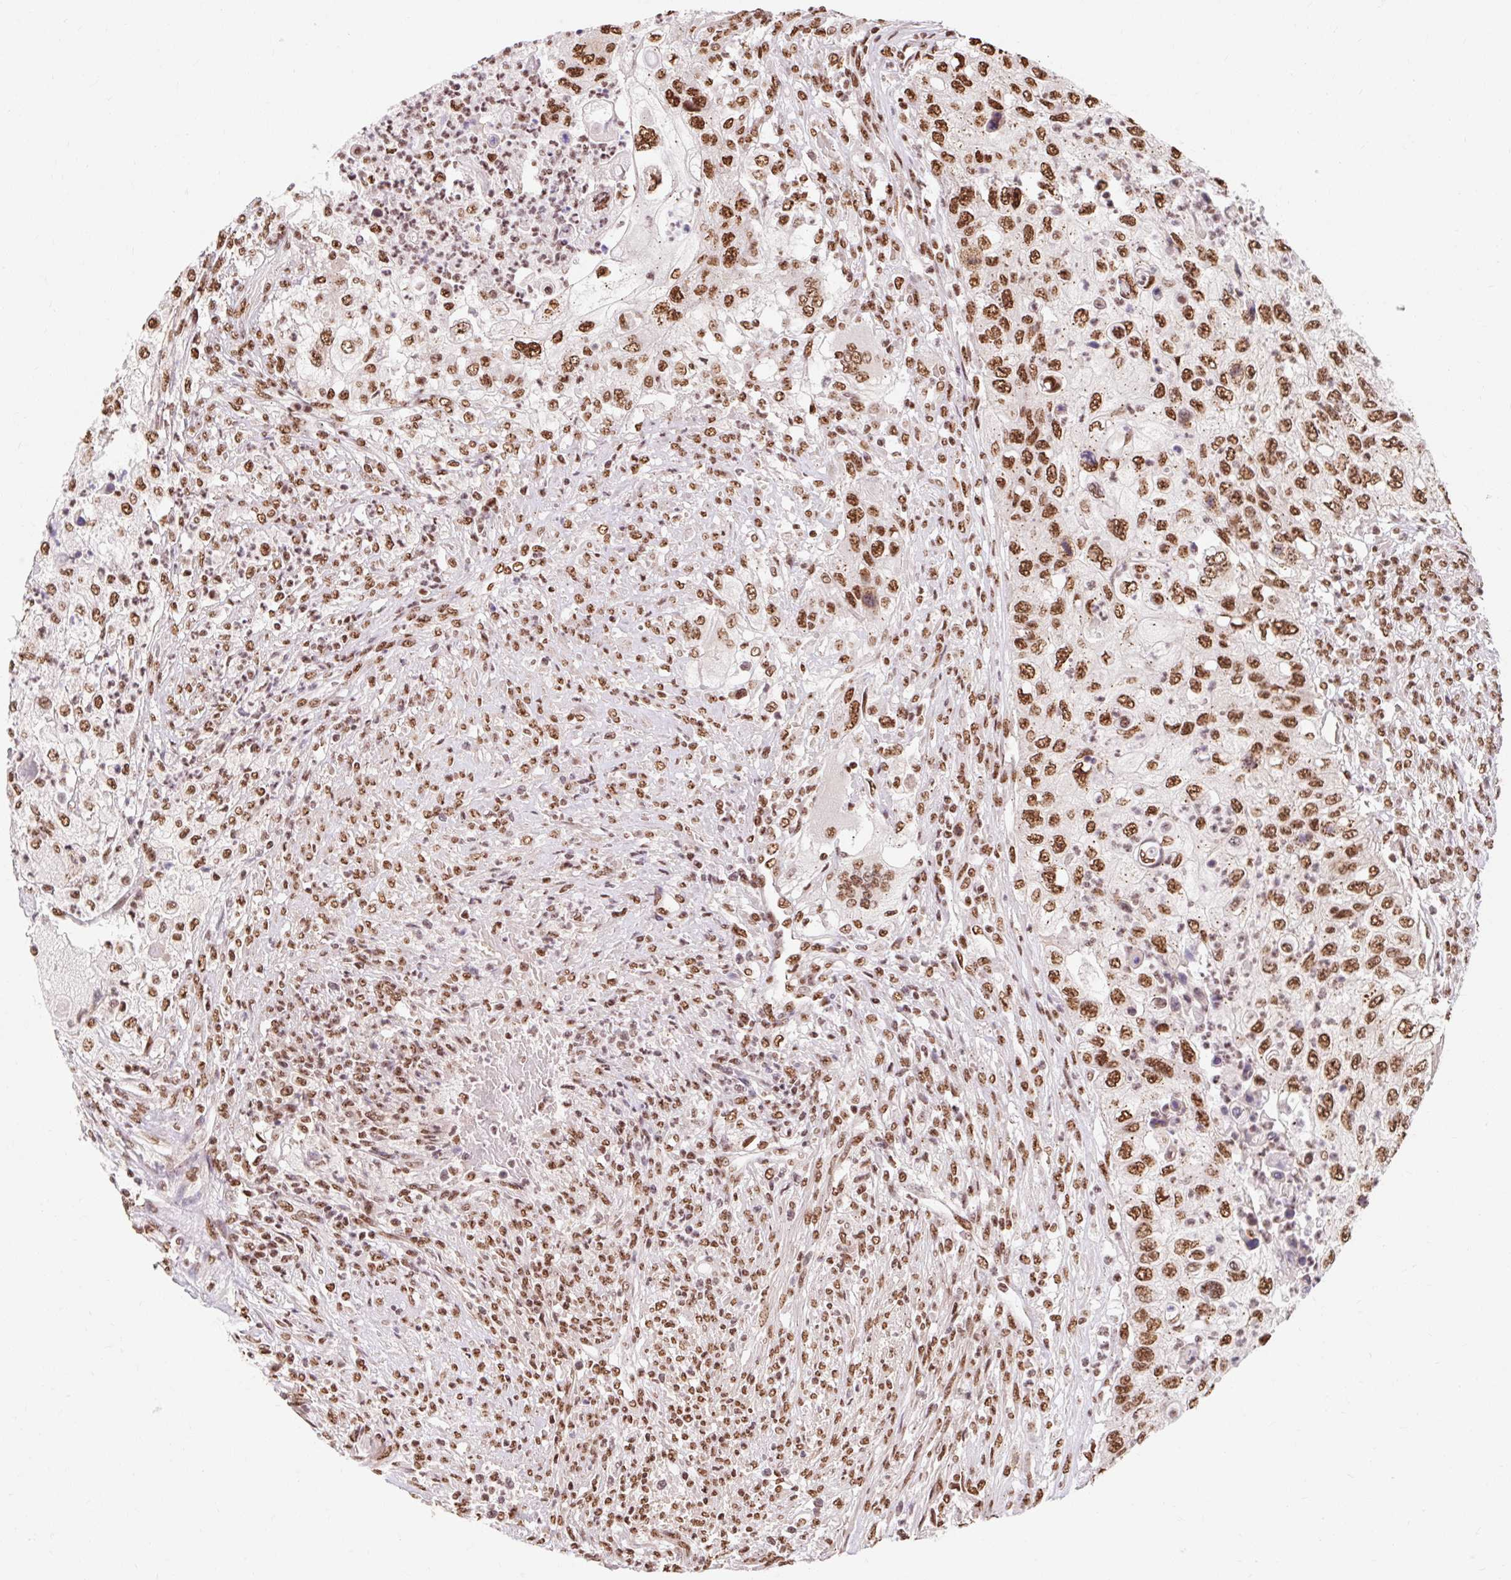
{"staining": {"intensity": "moderate", "quantity": ">75%", "location": "nuclear"}, "tissue": "urothelial cancer", "cell_type": "Tumor cells", "image_type": "cancer", "snomed": [{"axis": "morphology", "description": "Urothelial carcinoma, High grade"}, {"axis": "topography", "description": "Urinary bladder"}], "caption": "A brown stain highlights moderate nuclear staining of a protein in human urothelial cancer tumor cells. Nuclei are stained in blue.", "gene": "BICRA", "patient": {"sex": "female", "age": 60}}